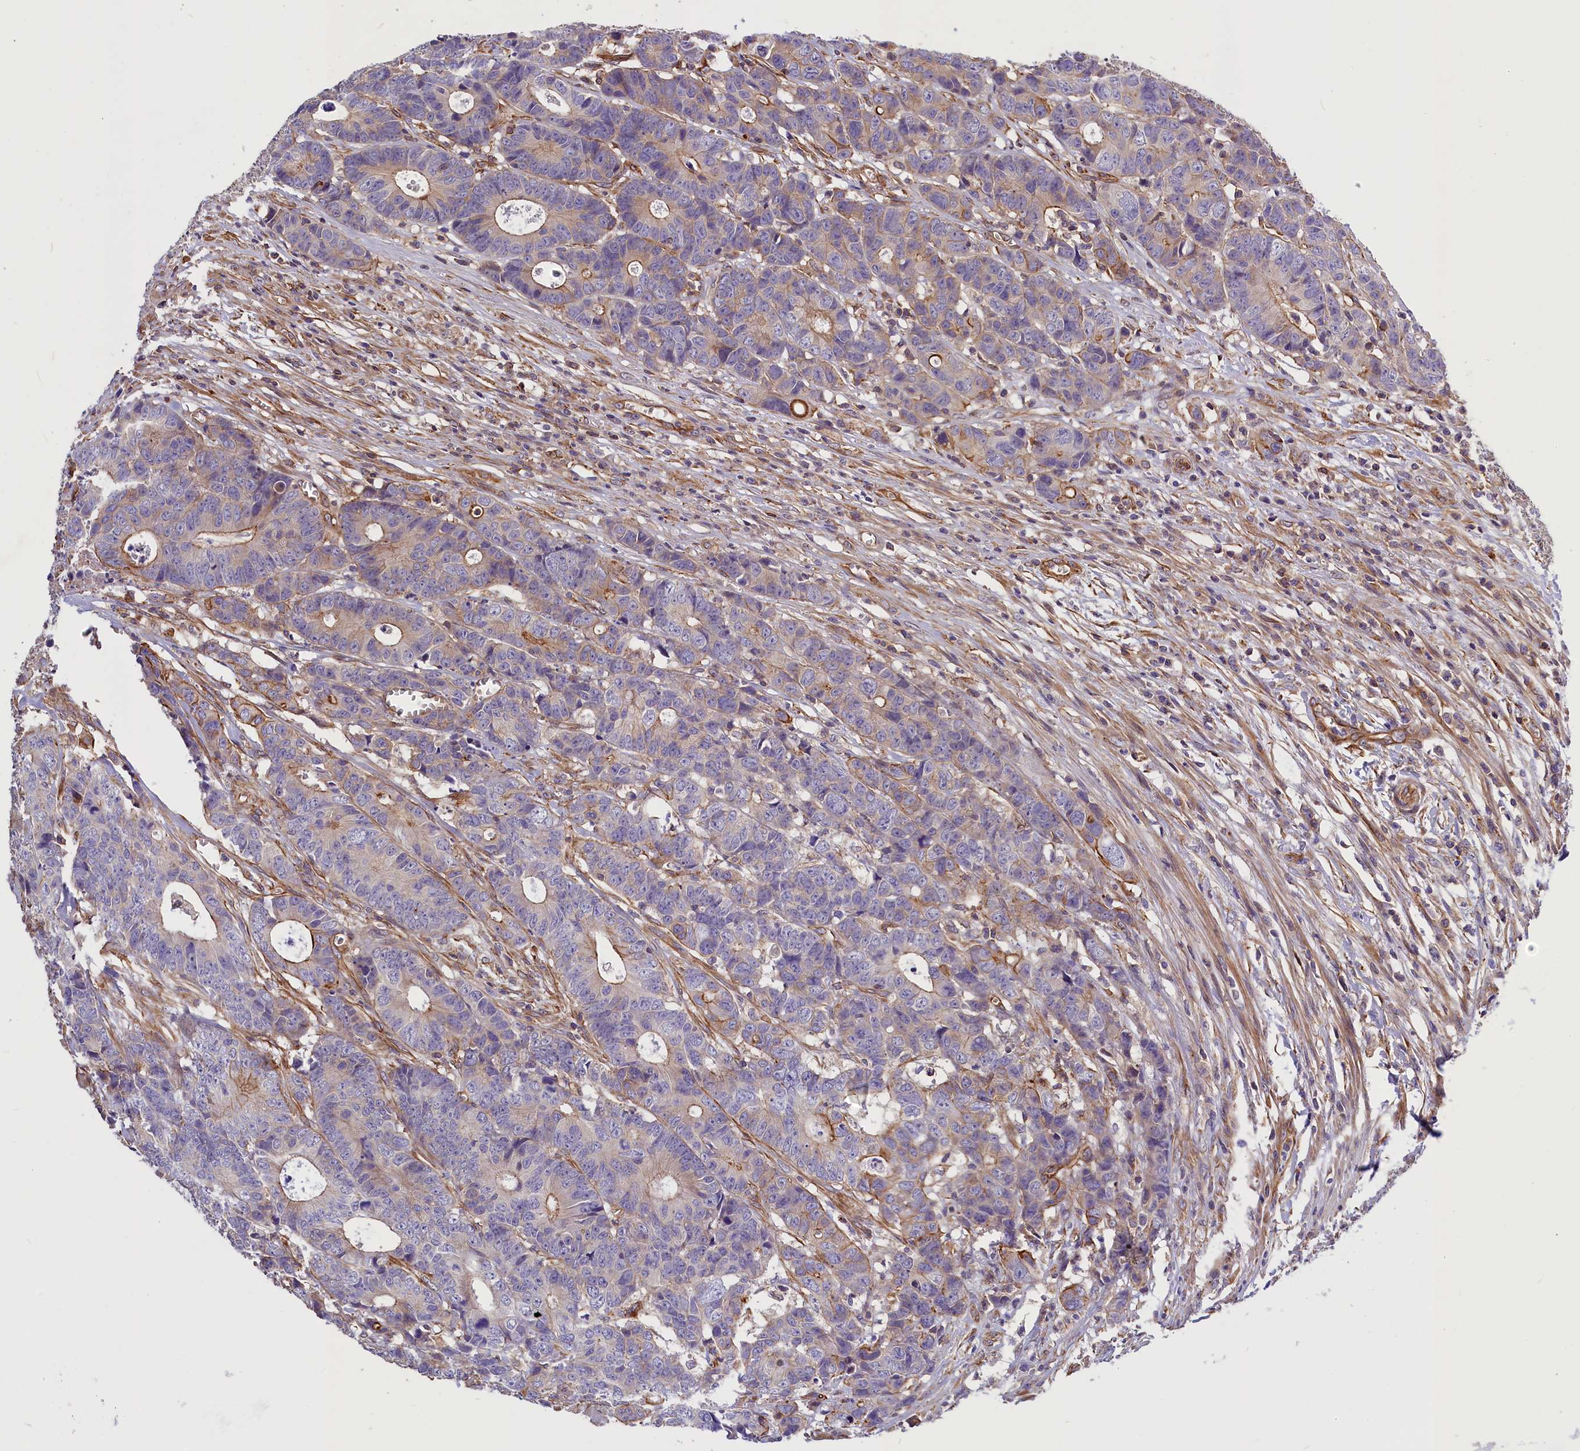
{"staining": {"intensity": "weak", "quantity": "<25%", "location": "cytoplasmic/membranous"}, "tissue": "colorectal cancer", "cell_type": "Tumor cells", "image_type": "cancer", "snomed": [{"axis": "morphology", "description": "Adenocarcinoma, NOS"}, {"axis": "topography", "description": "Colon"}], "caption": "High magnification brightfield microscopy of colorectal cancer stained with DAB (3,3'-diaminobenzidine) (brown) and counterstained with hematoxylin (blue): tumor cells show no significant staining. (Stains: DAB (3,3'-diaminobenzidine) immunohistochemistry (IHC) with hematoxylin counter stain, Microscopy: brightfield microscopy at high magnification).", "gene": "MED20", "patient": {"sex": "female", "age": 57}}